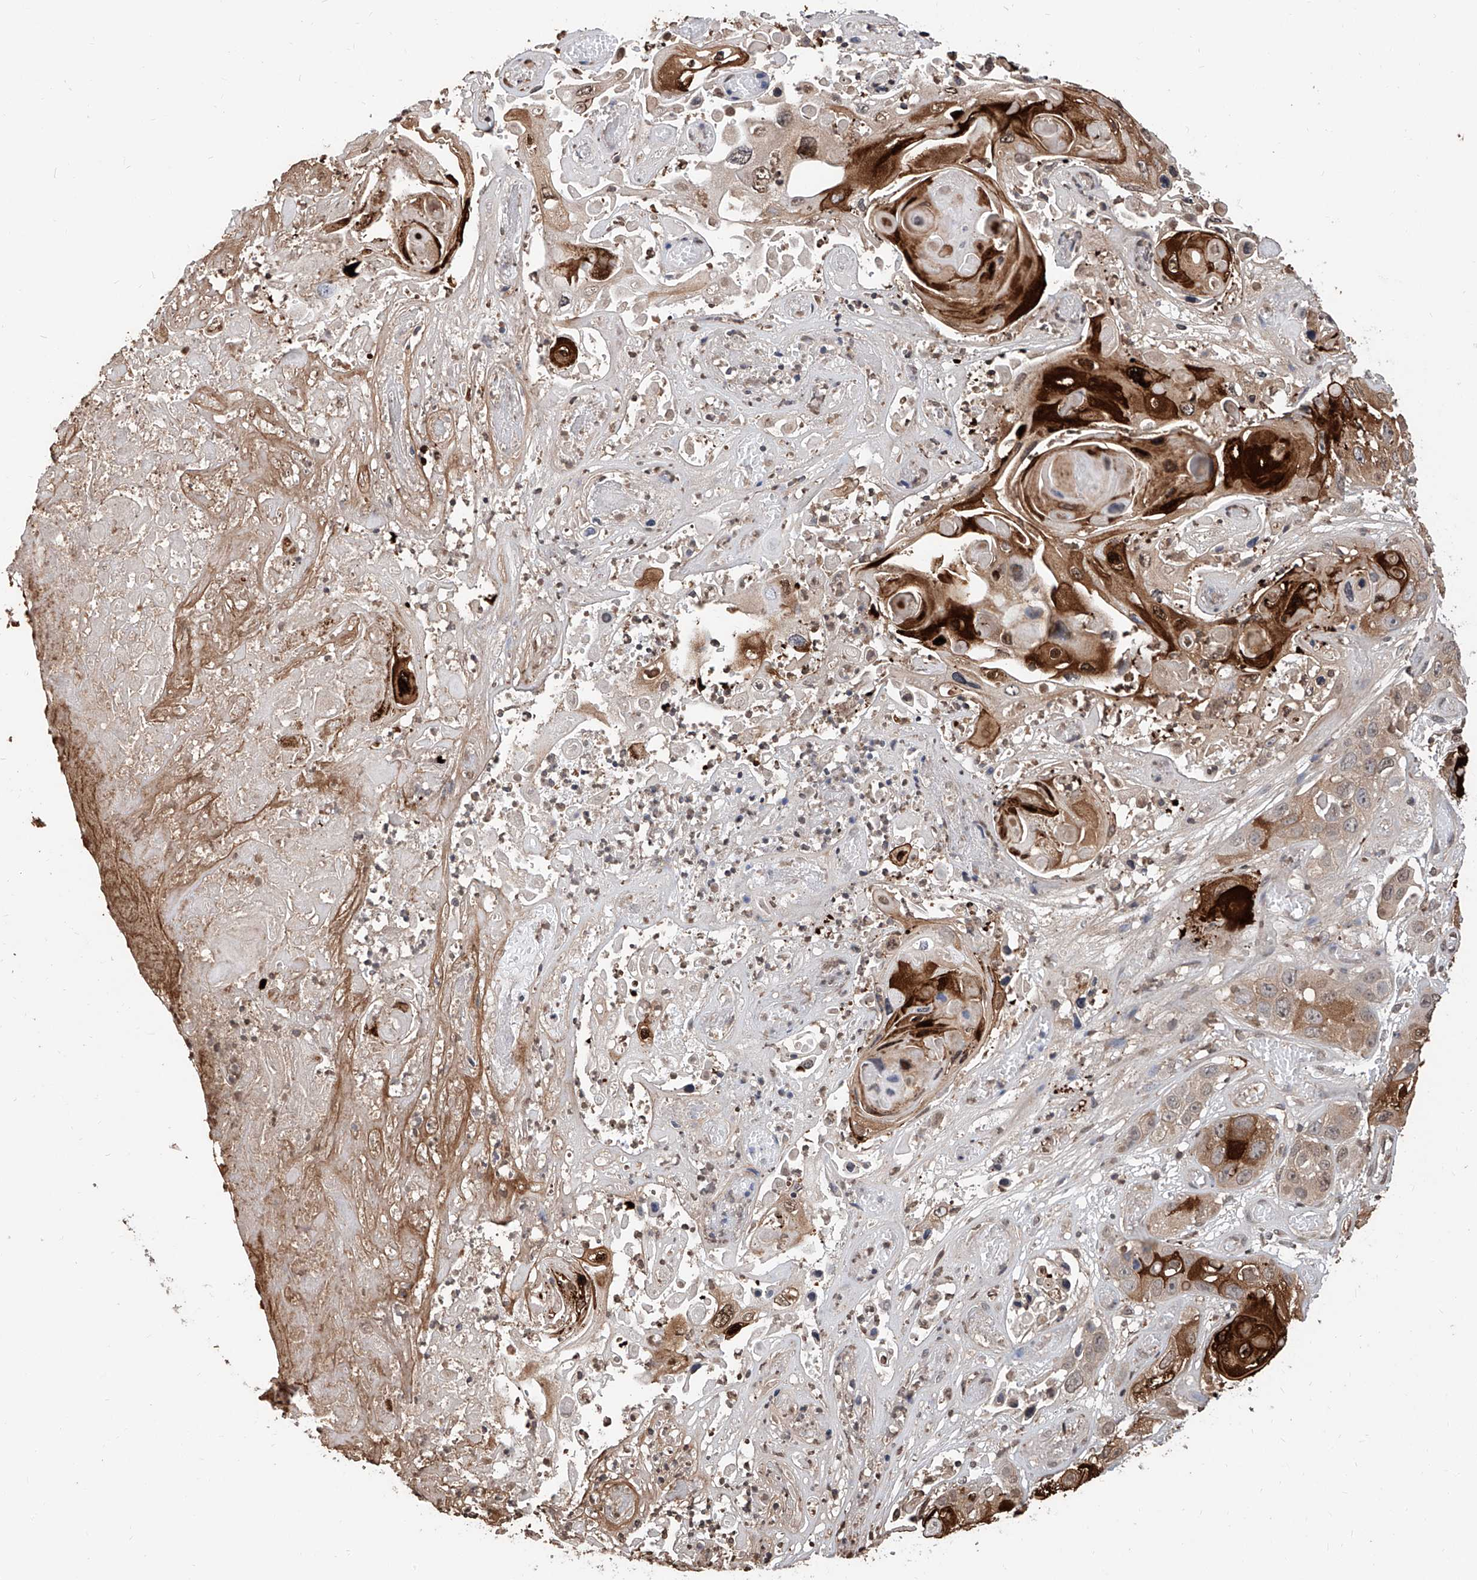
{"staining": {"intensity": "strong", "quantity": "25%-75%", "location": "cytoplasmic/membranous,nuclear"}, "tissue": "skin cancer", "cell_type": "Tumor cells", "image_type": "cancer", "snomed": [{"axis": "morphology", "description": "Squamous cell carcinoma, NOS"}, {"axis": "topography", "description": "Skin"}], "caption": "Protein analysis of skin cancer (squamous cell carcinoma) tissue reveals strong cytoplasmic/membranous and nuclear expression in about 25%-75% of tumor cells. Immunohistochemistry (ihc) stains the protein of interest in brown and the nuclei are stained blue.", "gene": "RP9", "patient": {"sex": "male", "age": 55}}